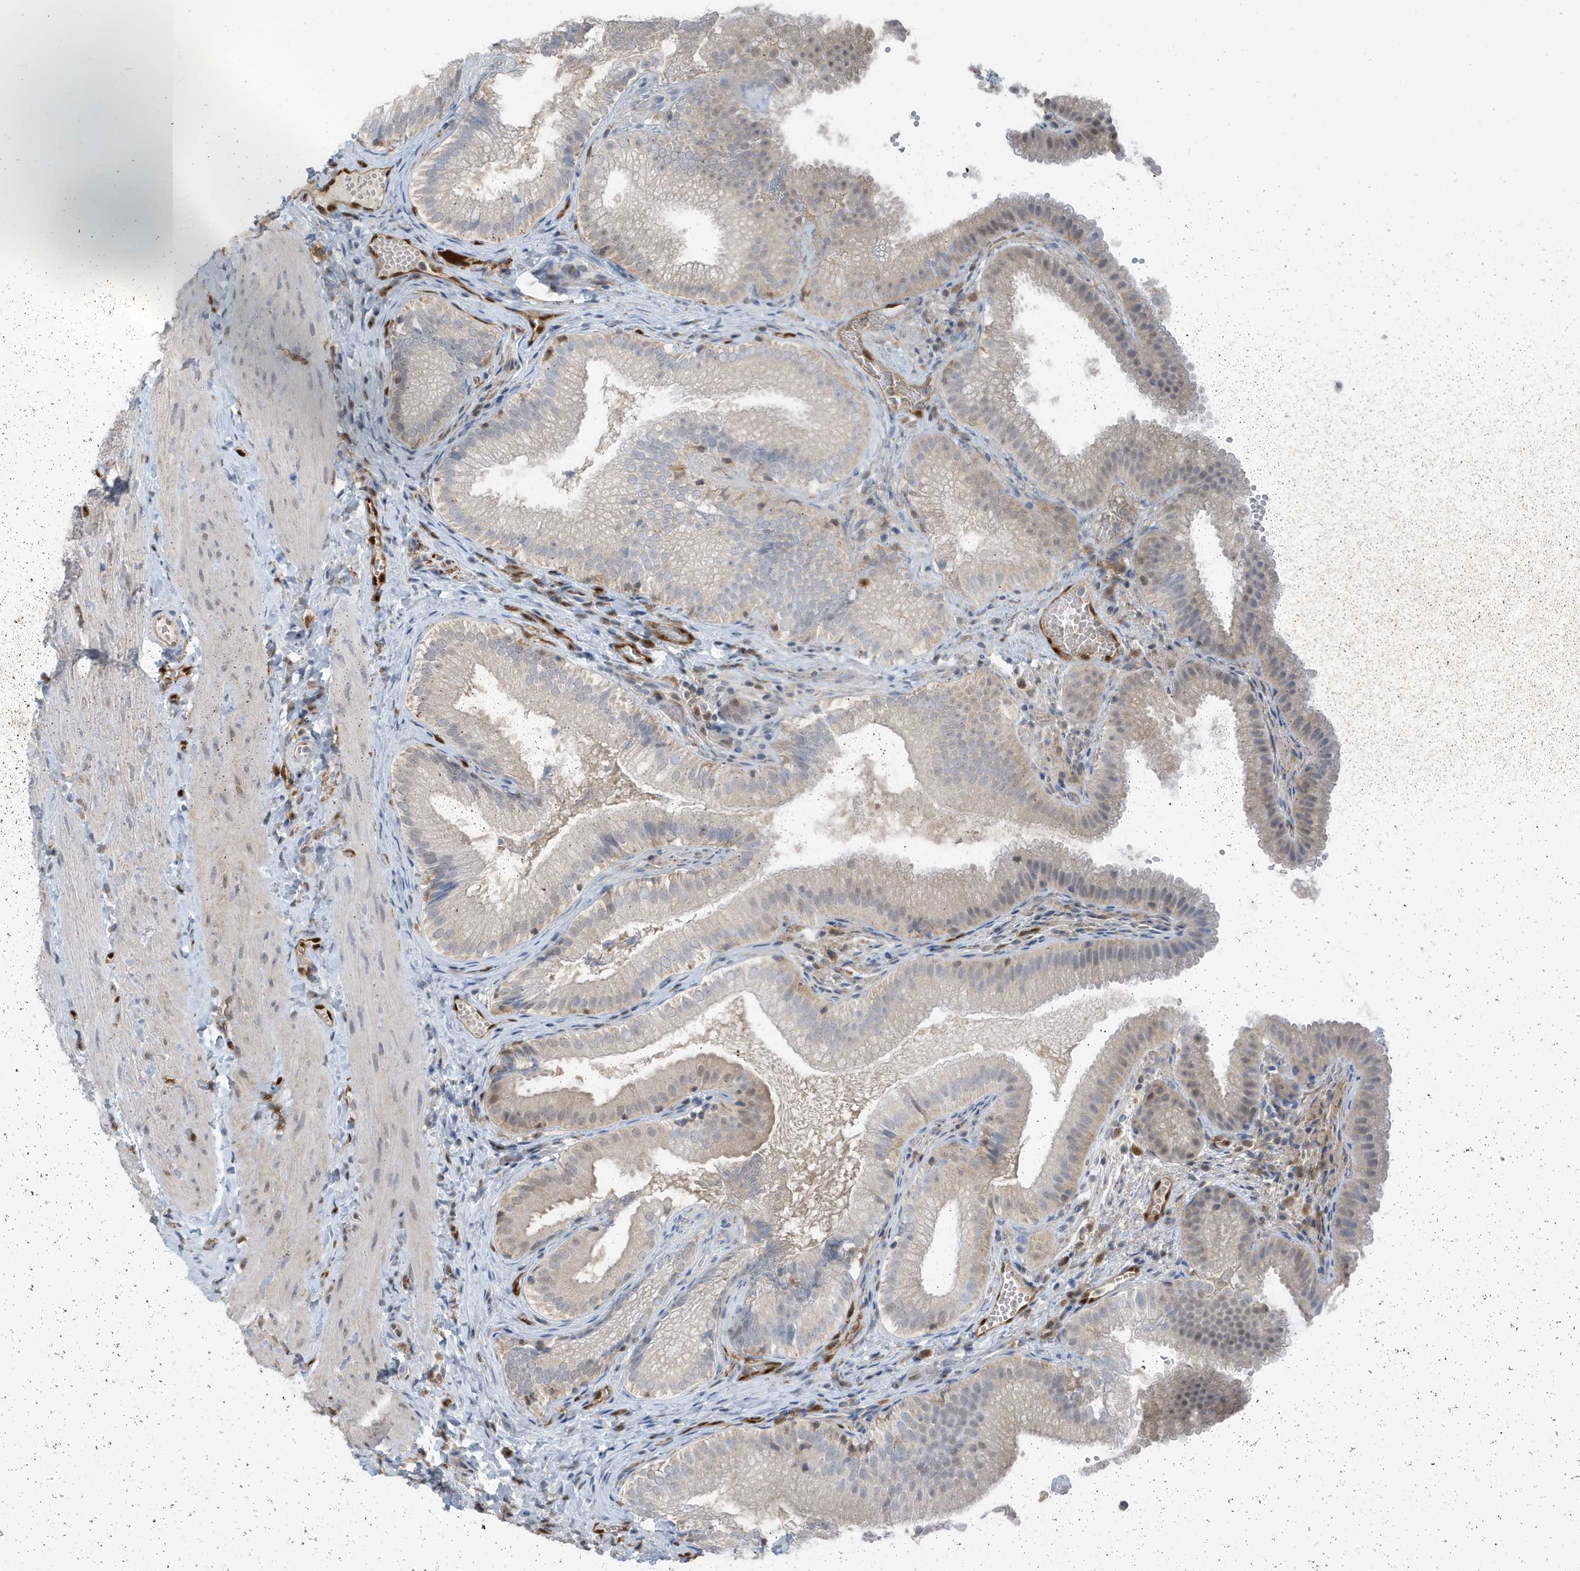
{"staining": {"intensity": "weak", "quantity": "25%-75%", "location": "cytoplasmic/membranous,nuclear"}, "tissue": "gallbladder", "cell_type": "Glandular cells", "image_type": "normal", "snomed": [{"axis": "morphology", "description": "Normal tissue, NOS"}, {"axis": "topography", "description": "Gallbladder"}], "caption": "DAB immunohistochemical staining of benign gallbladder displays weak cytoplasmic/membranous,nuclear protein staining in about 25%-75% of glandular cells.", "gene": "NCOA7", "patient": {"sex": "female", "age": 30}}